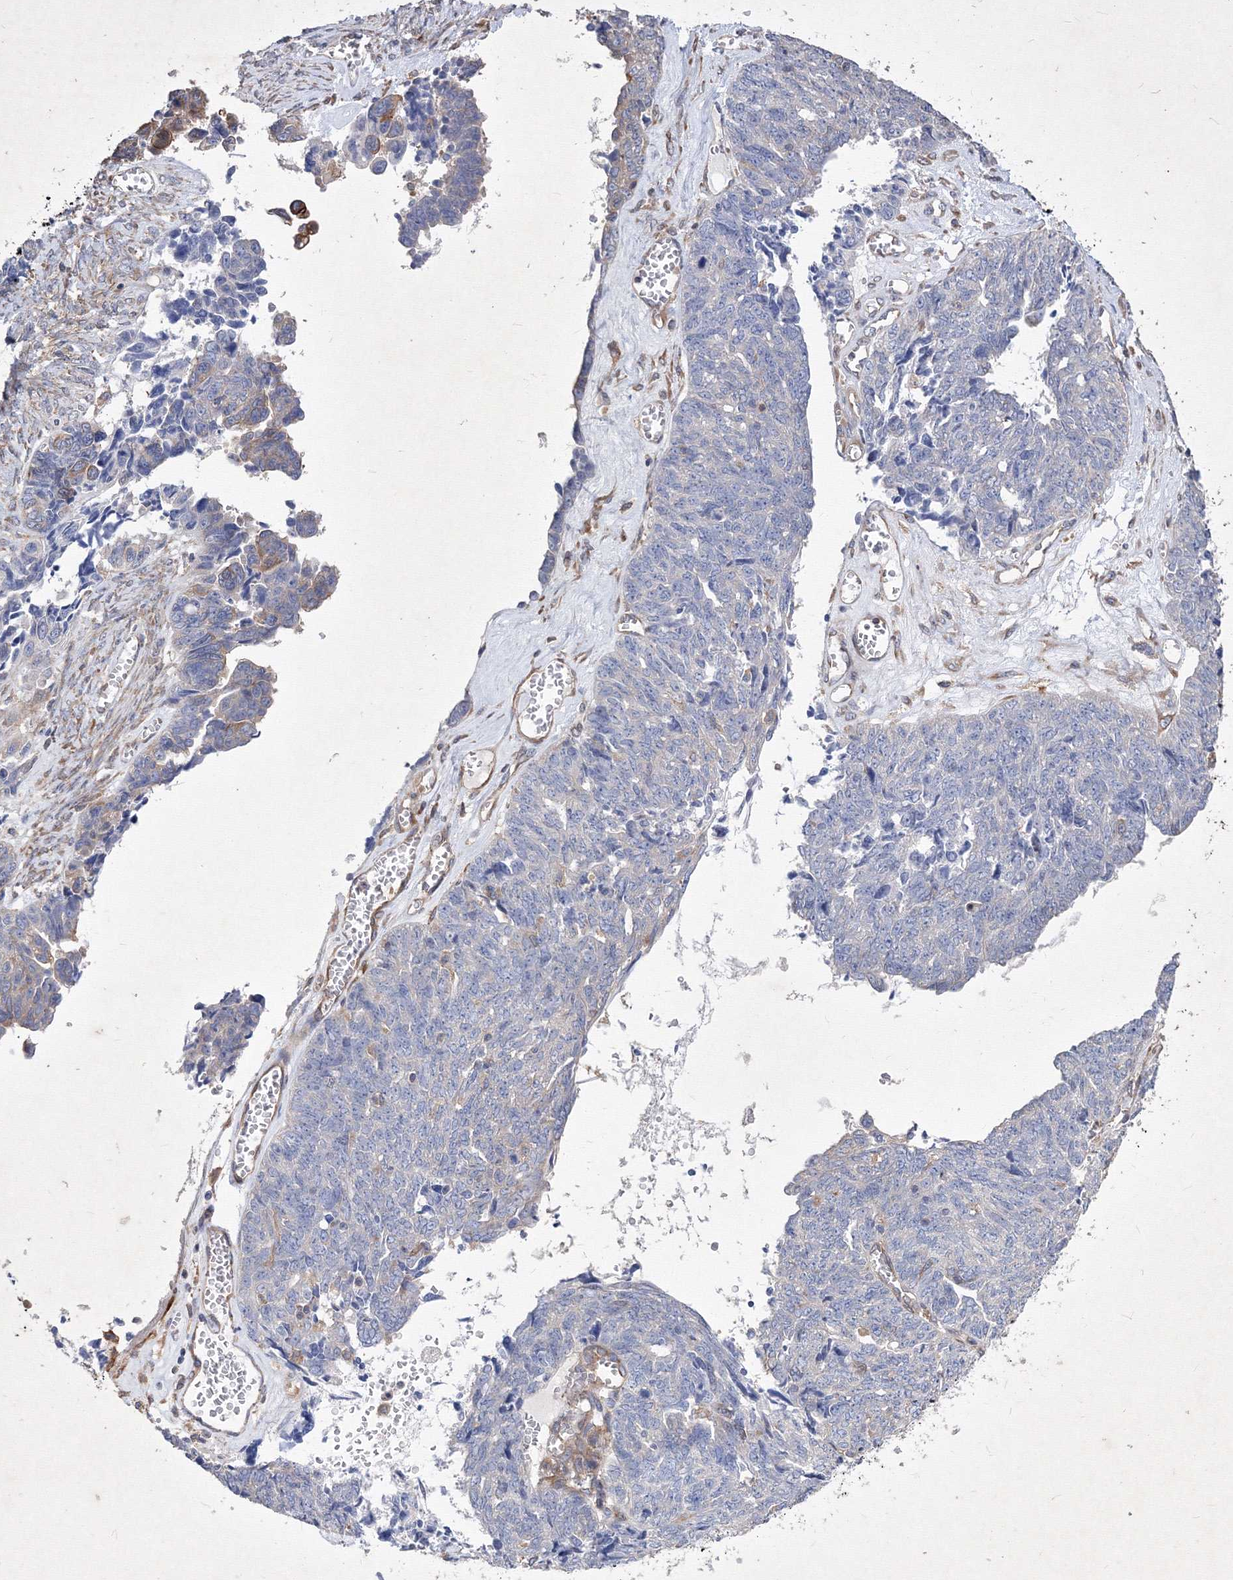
{"staining": {"intensity": "negative", "quantity": "none", "location": "none"}, "tissue": "ovarian cancer", "cell_type": "Tumor cells", "image_type": "cancer", "snomed": [{"axis": "morphology", "description": "Cystadenocarcinoma, serous, NOS"}, {"axis": "topography", "description": "Ovary"}], "caption": "DAB immunohistochemical staining of human ovarian serous cystadenocarcinoma shows no significant expression in tumor cells.", "gene": "SNX18", "patient": {"sex": "female", "age": 79}}